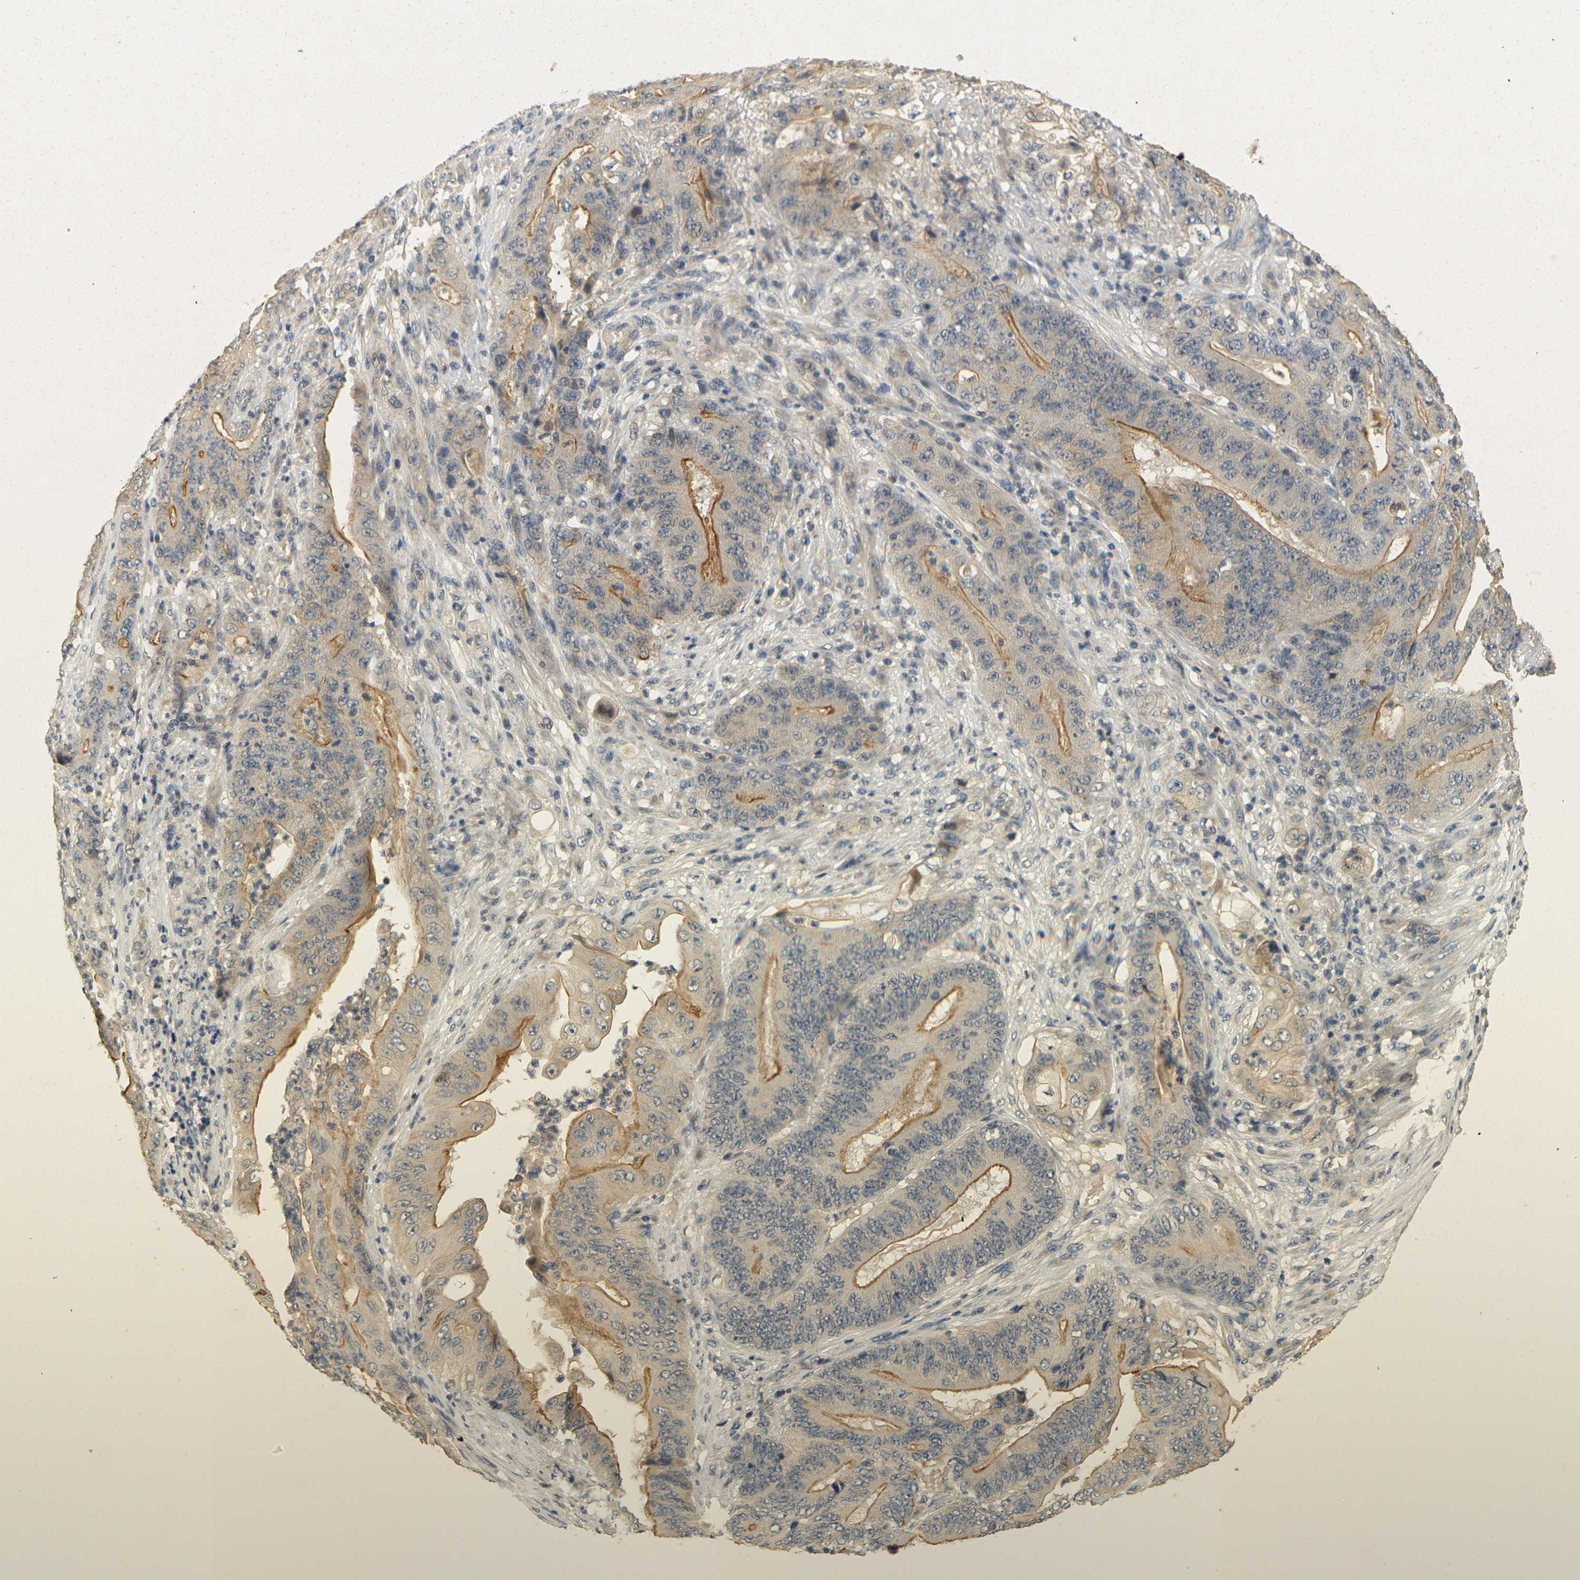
{"staining": {"intensity": "moderate", "quantity": ">75%", "location": "cytoplasmic/membranous"}, "tissue": "stomach cancer", "cell_type": "Tumor cells", "image_type": "cancer", "snomed": [{"axis": "morphology", "description": "Adenocarcinoma, NOS"}, {"axis": "topography", "description": "Stomach"}], "caption": "Brown immunohistochemical staining in stomach cancer reveals moderate cytoplasmic/membranous staining in about >75% of tumor cells.", "gene": "GDAP1", "patient": {"sex": "female", "age": 73}}